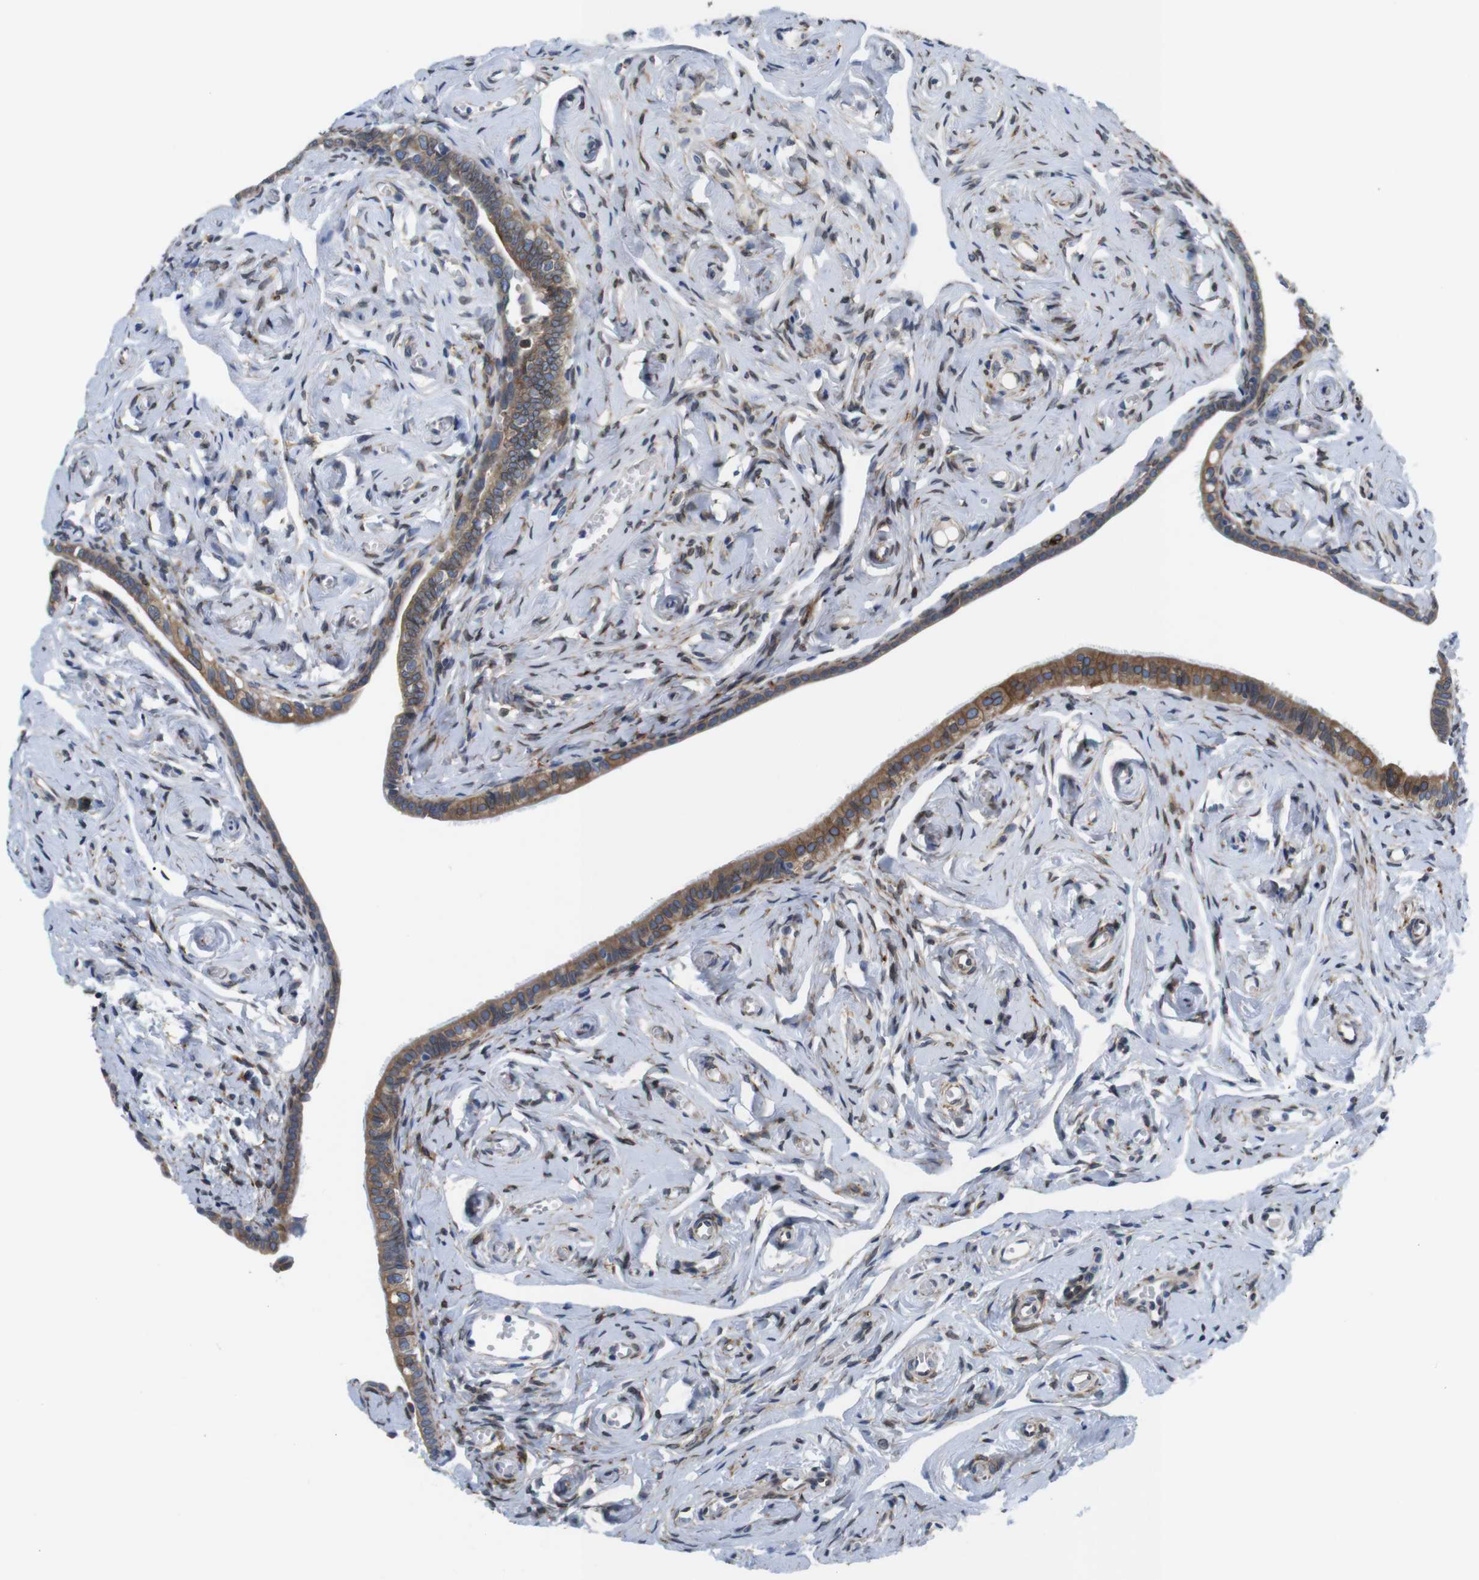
{"staining": {"intensity": "moderate", "quantity": ">75%", "location": "cytoplasmic/membranous"}, "tissue": "fallopian tube", "cell_type": "Glandular cells", "image_type": "normal", "snomed": [{"axis": "morphology", "description": "Normal tissue, NOS"}, {"axis": "topography", "description": "Fallopian tube"}], "caption": "Immunohistochemistry (IHC) of unremarkable human fallopian tube demonstrates medium levels of moderate cytoplasmic/membranous expression in approximately >75% of glandular cells. The staining was performed using DAB to visualize the protein expression in brown, while the nuclei were stained in blue with hematoxylin (Magnification: 20x).", "gene": "HACD3", "patient": {"sex": "female", "age": 71}}